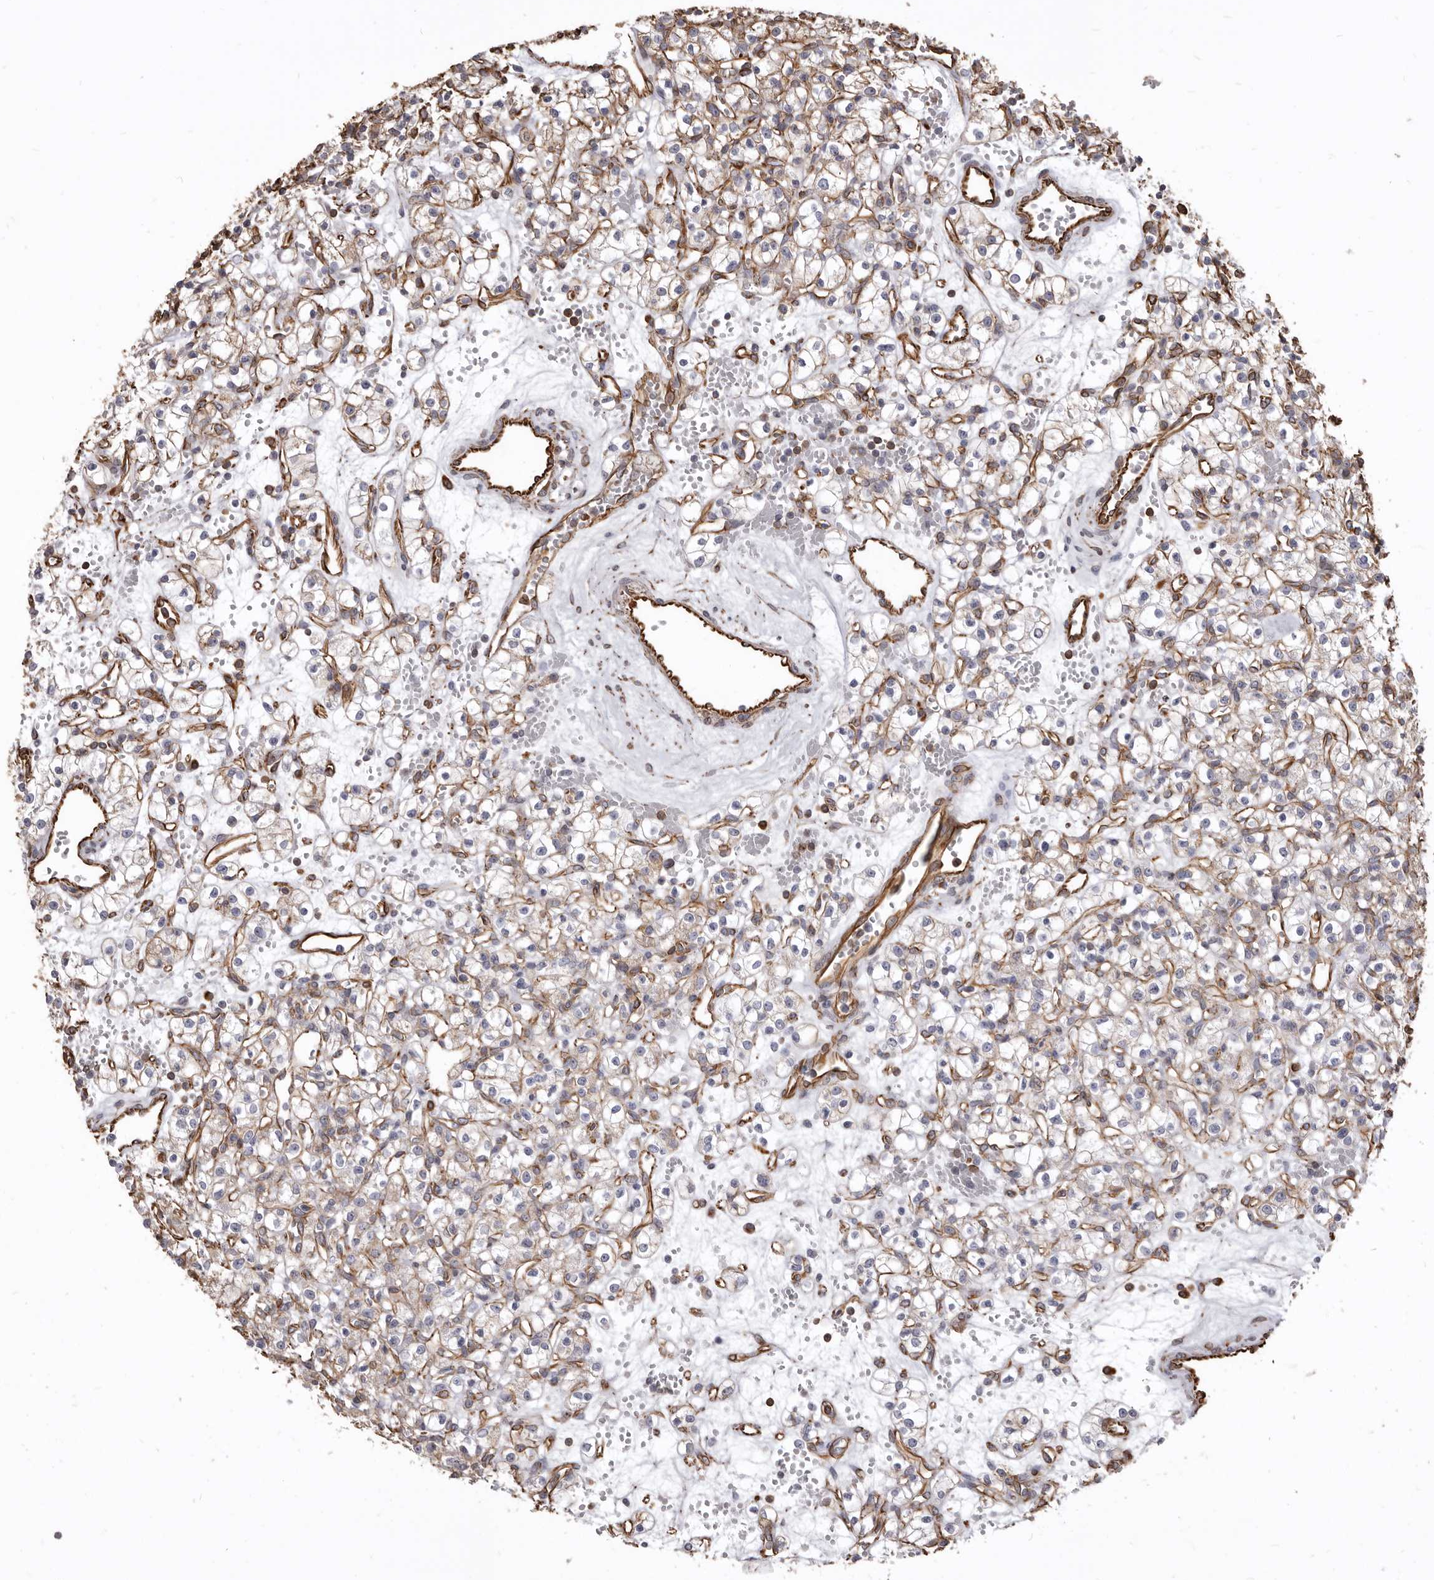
{"staining": {"intensity": "negative", "quantity": "none", "location": "none"}, "tissue": "renal cancer", "cell_type": "Tumor cells", "image_type": "cancer", "snomed": [{"axis": "morphology", "description": "Adenocarcinoma, NOS"}, {"axis": "topography", "description": "Kidney"}], "caption": "A high-resolution micrograph shows immunohistochemistry staining of renal cancer (adenocarcinoma), which exhibits no significant positivity in tumor cells.", "gene": "MTURN", "patient": {"sex": "female", "age": 59}}